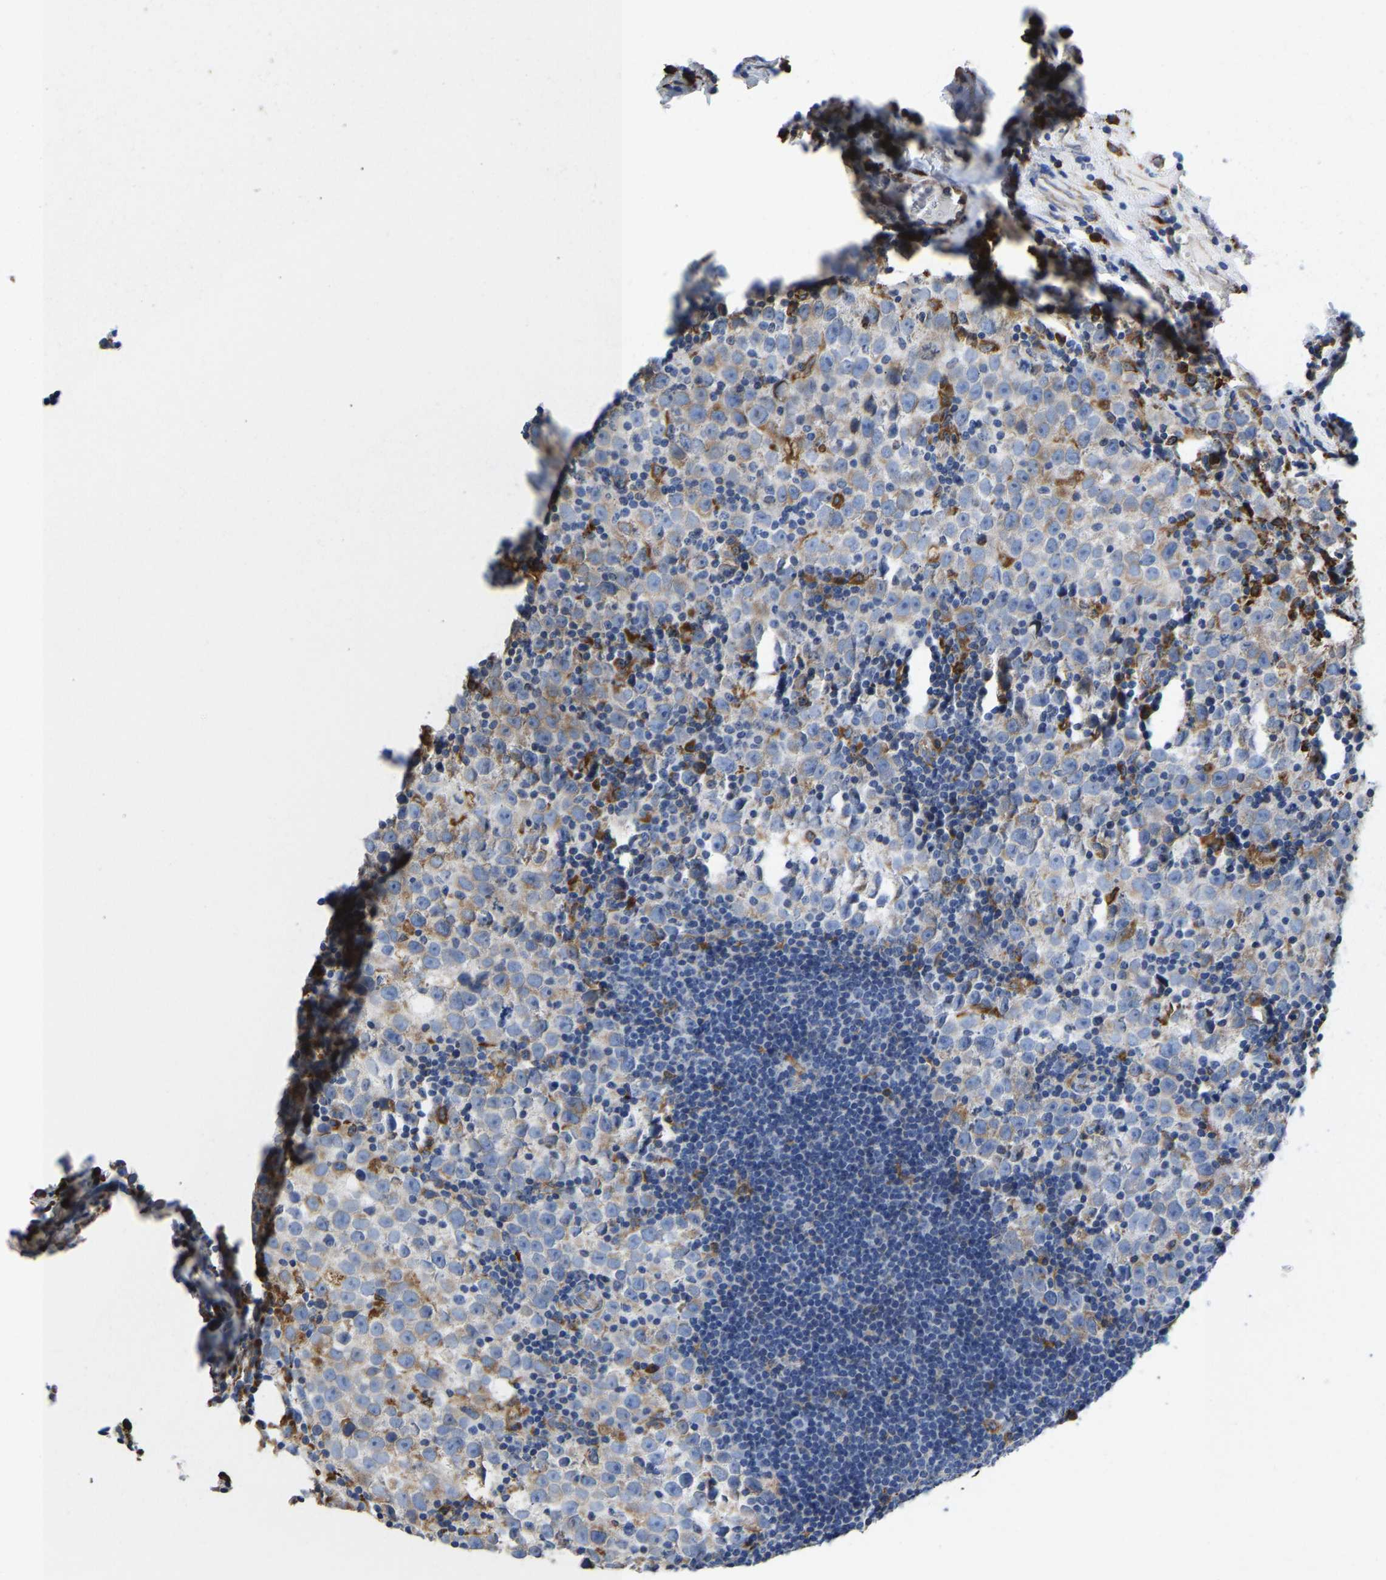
{"staining": {"intensity": "negative", "quantity": "none", "location": "none"}, "tissue": "testis cancer", "cell_type": "Tumor cells", "image_type": "cancer", "snomed": [{"axis": "morphology", "description": "Normal tissue, NOS"}, {"axis": "morphology", "description": "Seminoma, NOS"}, {"axis": "topography", "description": "Testis"}], "caption": "This is an IHC histopathology image of human testis seminoma. There is no positivity in tumor cells.", "gene": "P4HB", "patient": {"sex": "male", "age": 43}}